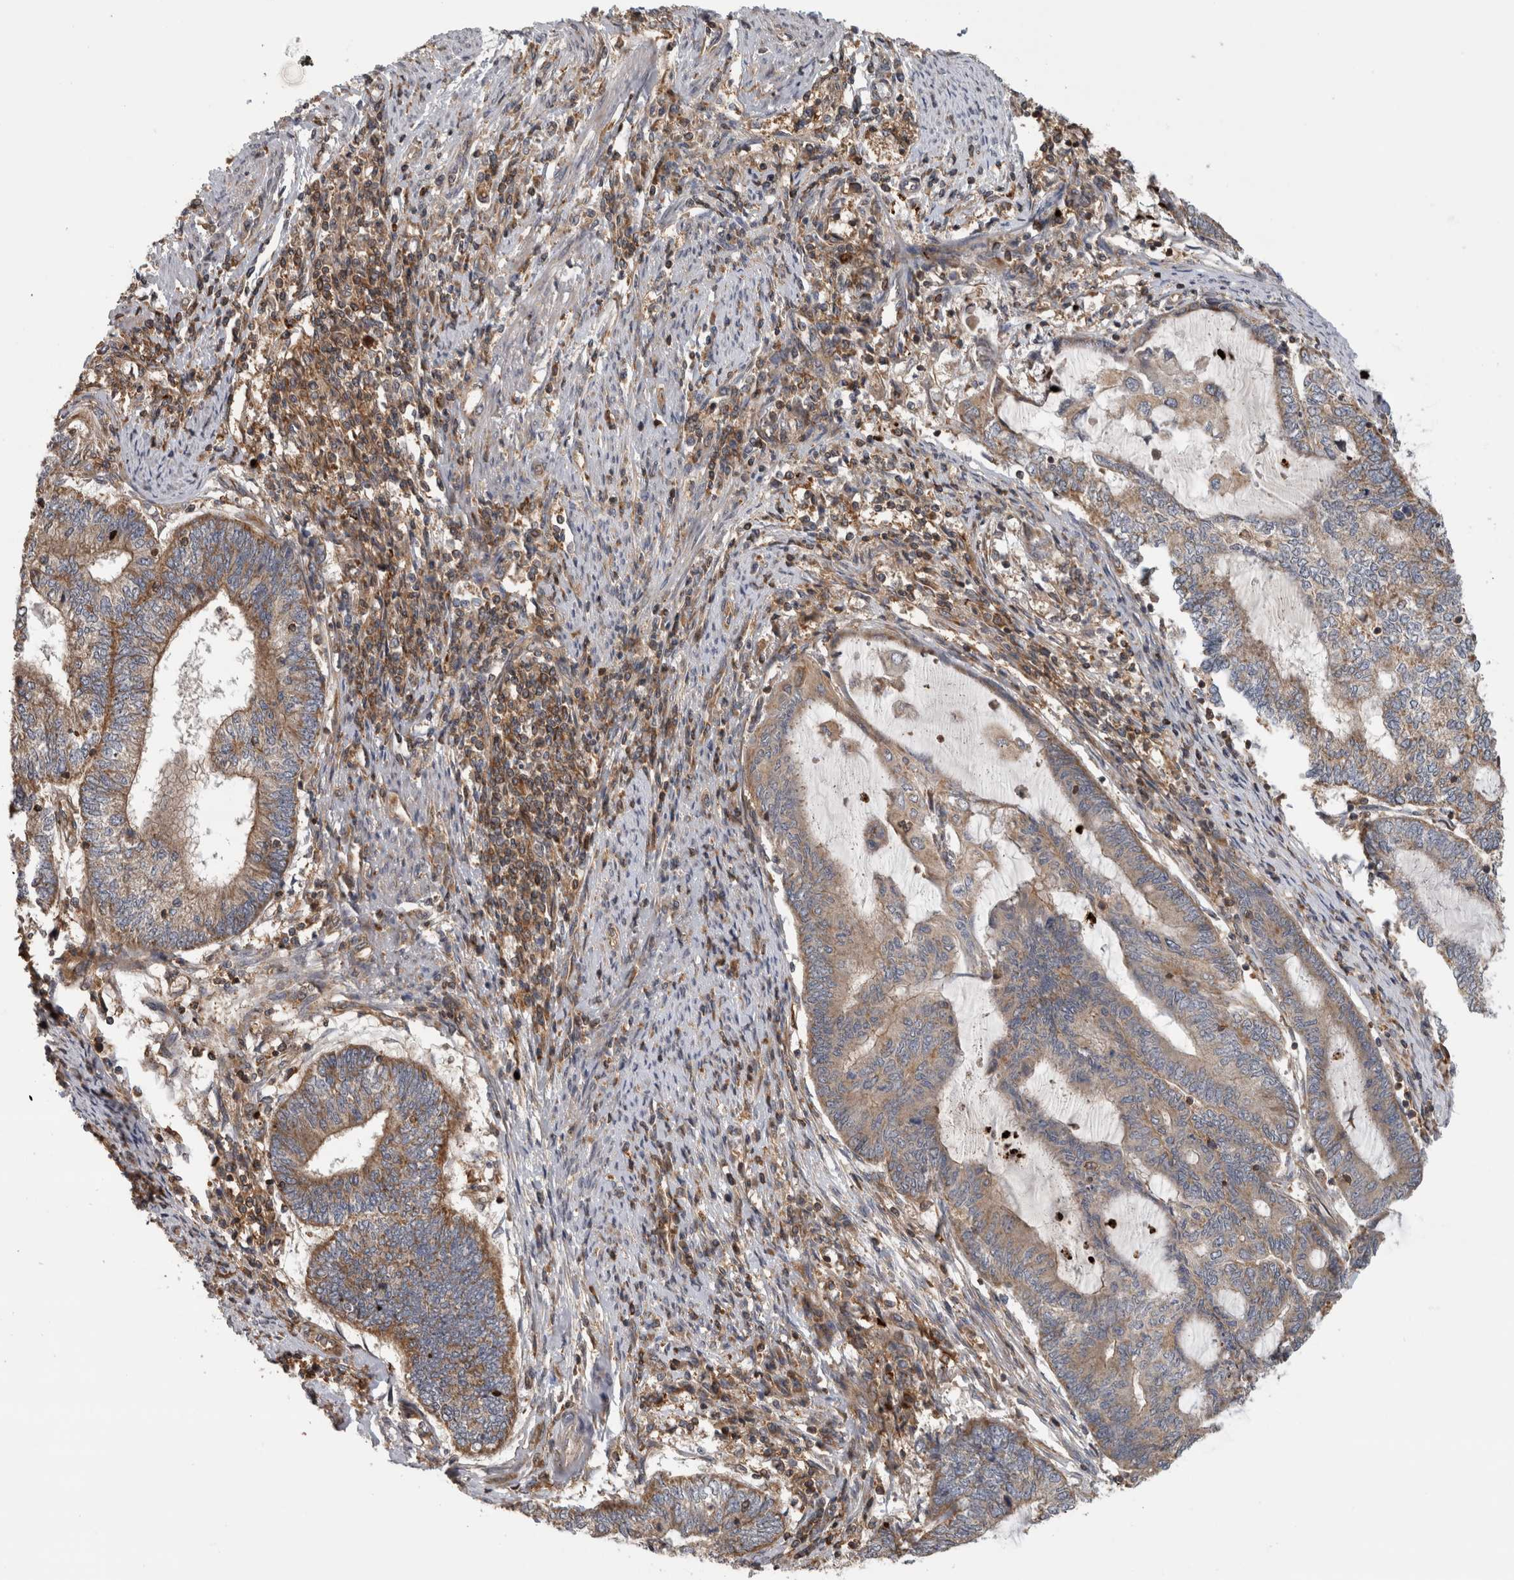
{"staining": {"intensity": "moderate", "quantity": ">75%", "location": "cytoplasmic/membranous"}, "tissue": "endometrial cancer", "cell_type": "Tumor cells", "image_type": "cancer", "snomed": [{"axis": "morphology", "description": "Adenocarcinoma, NOS"}, {"axis": "topography", "description": "Uterus"}, {"axis": "topography", "description": "Endometrium"}], "caption": "This micrograph reveals immunohistochemistry (IHC) staining of human endometrial cancer (adenocarcinoma), with medium moderate cytoplasmic/membranous positivity in about >75% of tumor cells.", "gene": "GRIK2", "patient": {"sex": "female", "age": 70}}